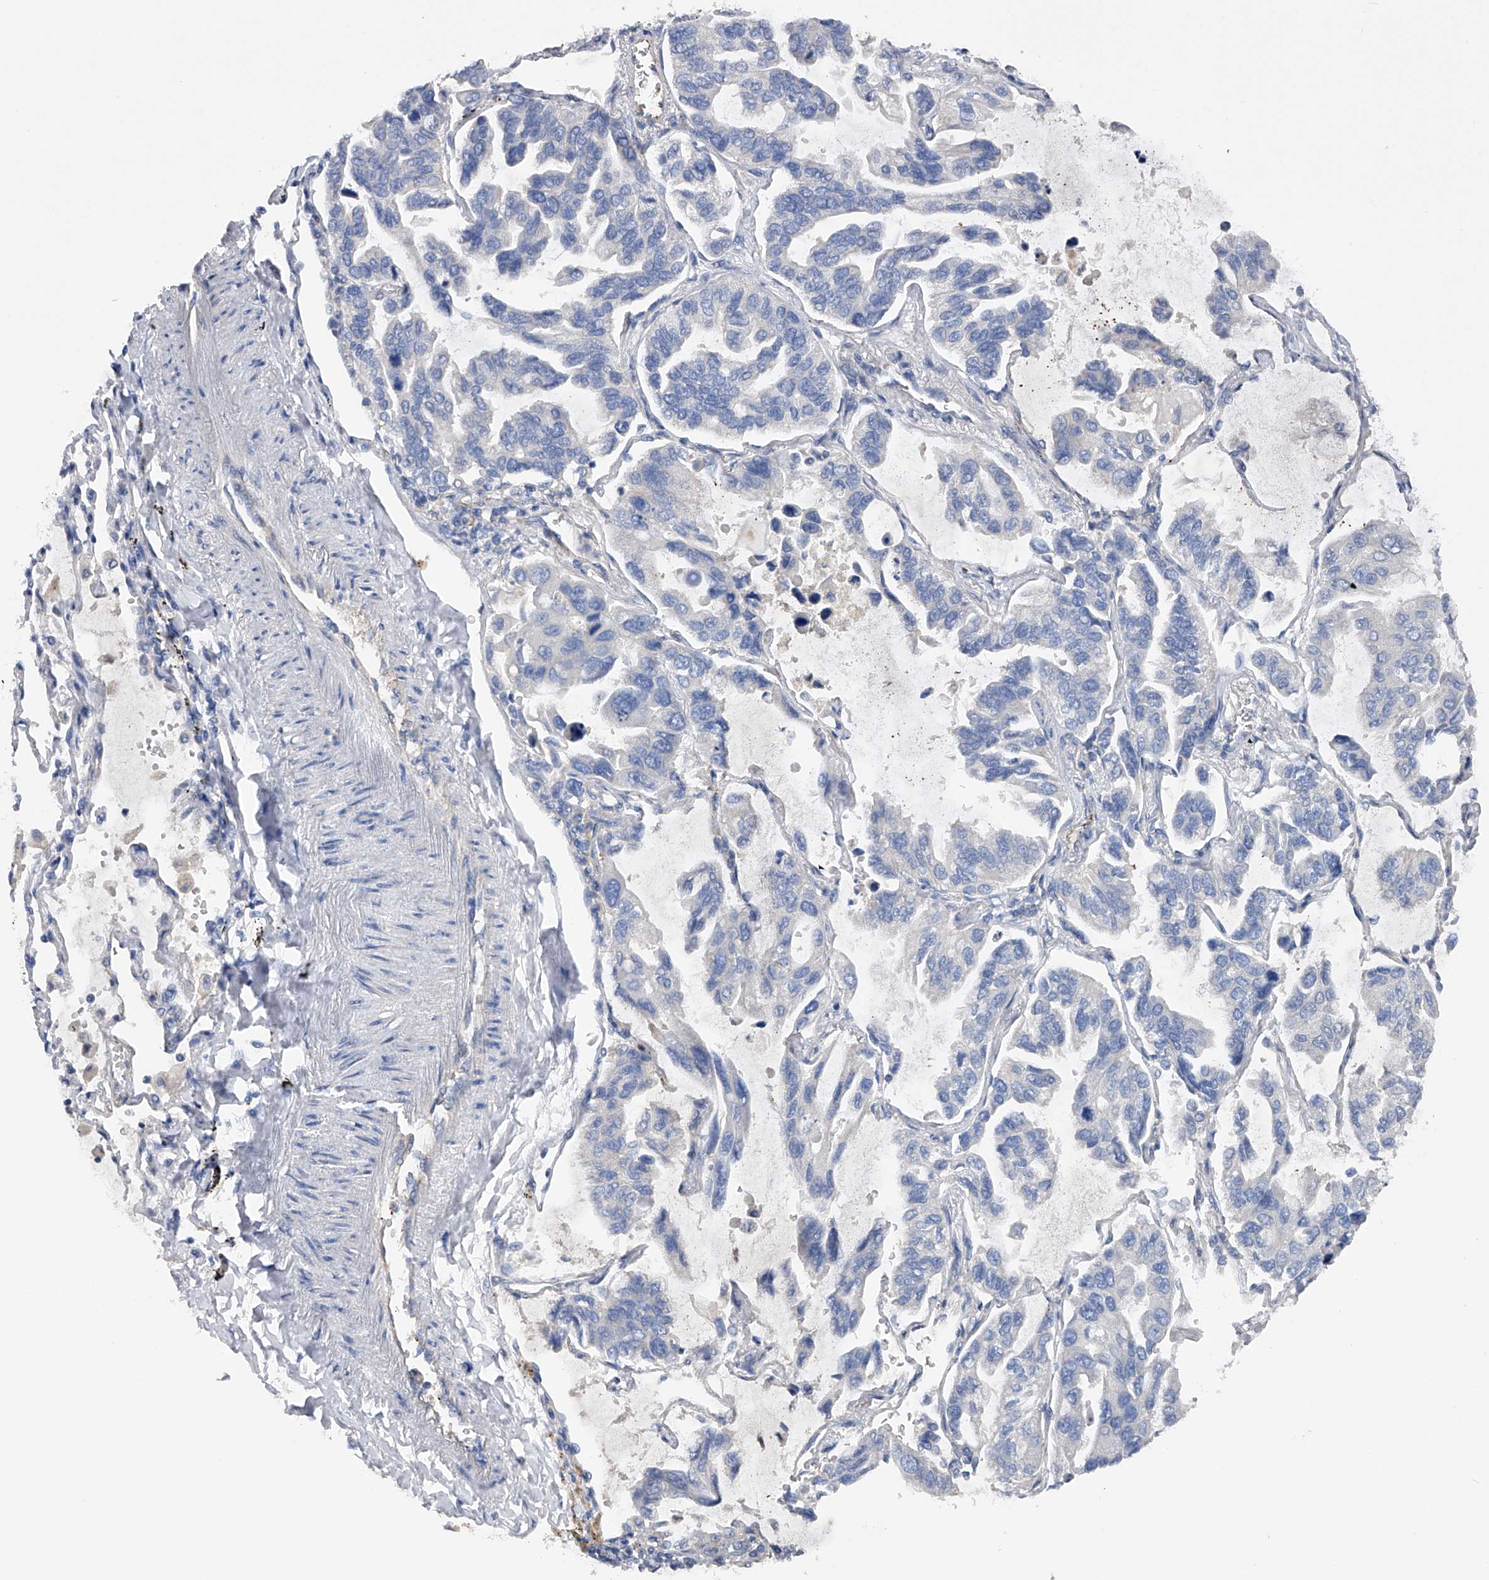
{"staining": {"intensity": "negative", "quantity": "none", "location": "none"}, "tissue": "lung cancer", "cell_type": "Tumor cells", "image_type": "cancer", "snomed": [{"axis": "morphology", "description": "Adenocarcinoma, NOS"}, {"axis": "topography", "description": "Lung"}], "caption": "The photomicrograph exhibits no significant positivity in tumor cells of lung cancer (adenocarcinoma). (DAB (3,3'-diaminobenzidine) IHC, high magnification).", "gene": "RWDD2A", "patient": {"sex": "male", "age": 64}}